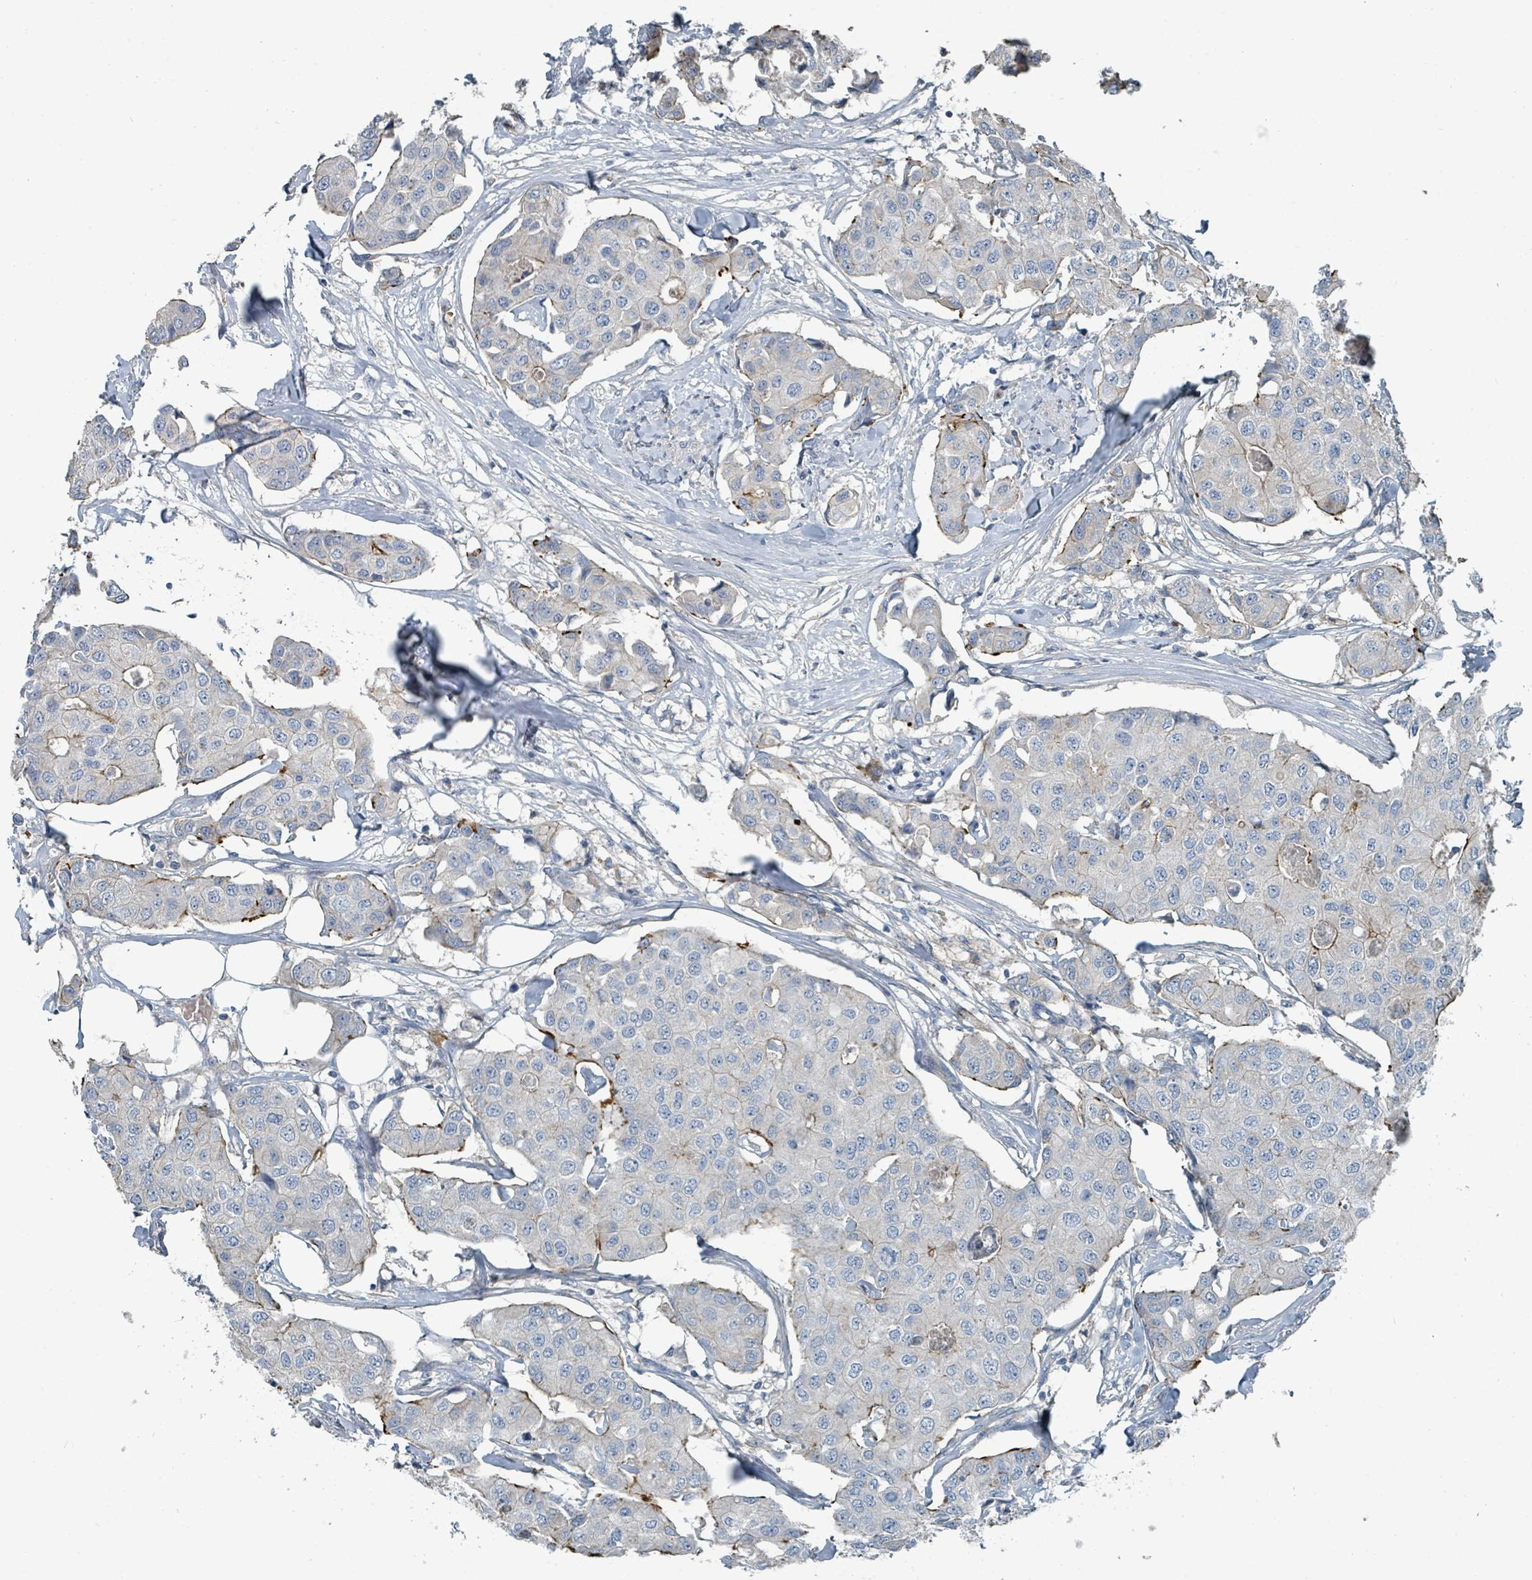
{"staining": {"intensity": "moderate", "quantity": "<25%", "location": "cytoplasmic/membranous"}, "tissue": "breast cancer", "cell_type": "Tumor cells", "image_type": "cancer", "snomed": [{"axis": "morphology", "description": "Duct carcinoma"}, {"axis": "topography", "description": "Breast"}, {"axis": "topography", "description": "Lymph node"}], "caption": "Protein staining shows moderate cytoplasmic/membranous staining in about <25% of tumor cells in breast cancer.", "gene": "SLC44A5", "patient": {"sex": "female", "age": 80}}